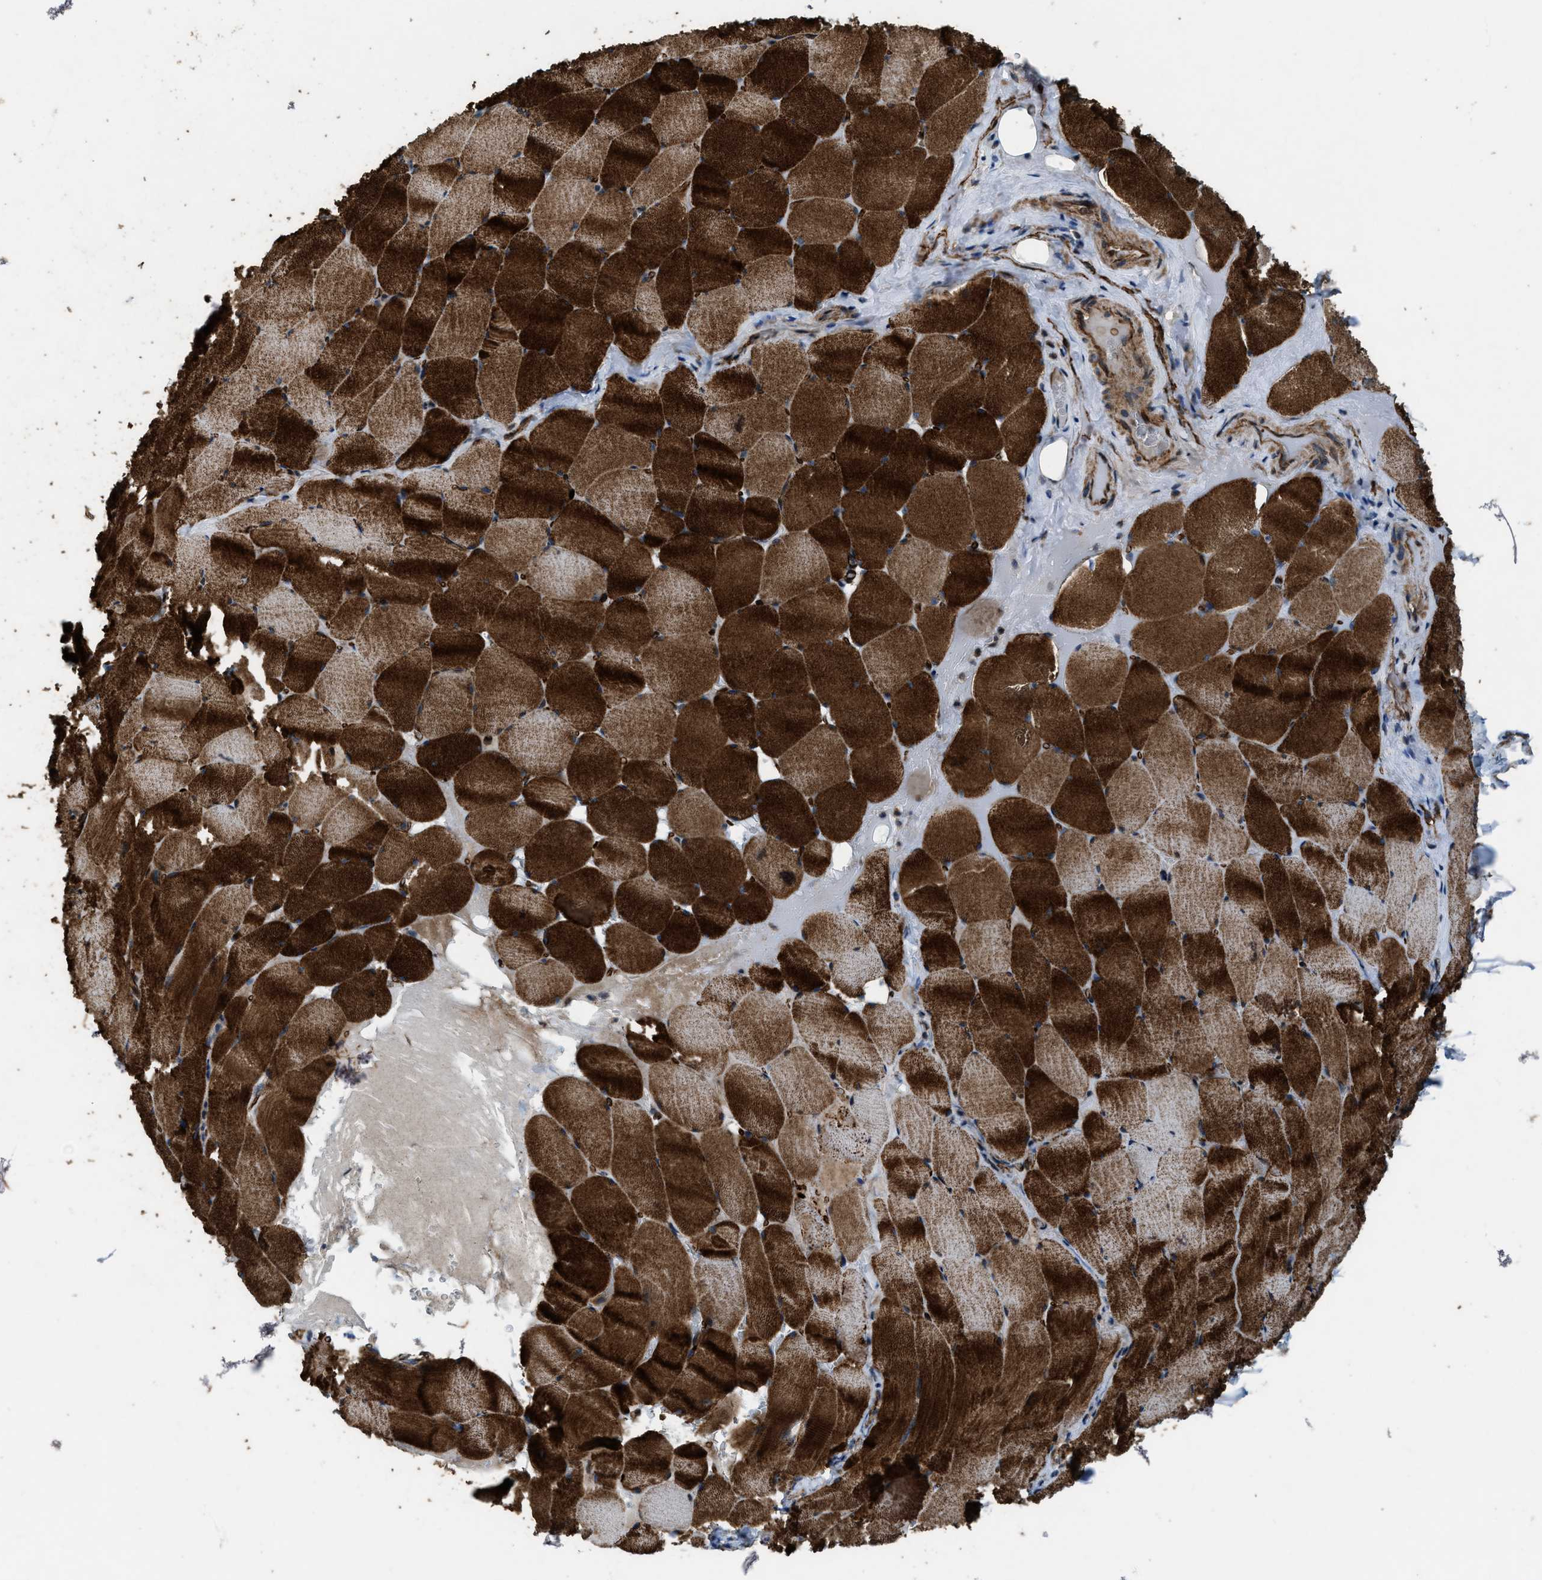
{"staining": {"intensity": "strong", "quantity": ">75%", "location": "cytoplasmic/membranous"}, "tissue": "skeletal muscle", "cell_type": "Myocytes", "image_type": "normal", "snomed": [{"axis": "morphology", "description": "Normal tissue, NOS"}, {"axis": "topography", "description": "Skeletal muscle"}], "caption": "Protein expression analysis of benign human skeletal muscle reveals strong cytoplasmic/membranous positivity in about >75% of myocytes. (Stains: DAB (3,3'-diaminobenzidine) in brown, nuclei in blue, Microscopy: brightfield microscopy at high magnification).", "gene": "LRRC72", "patient": {"sex": "male", "age": 62}}